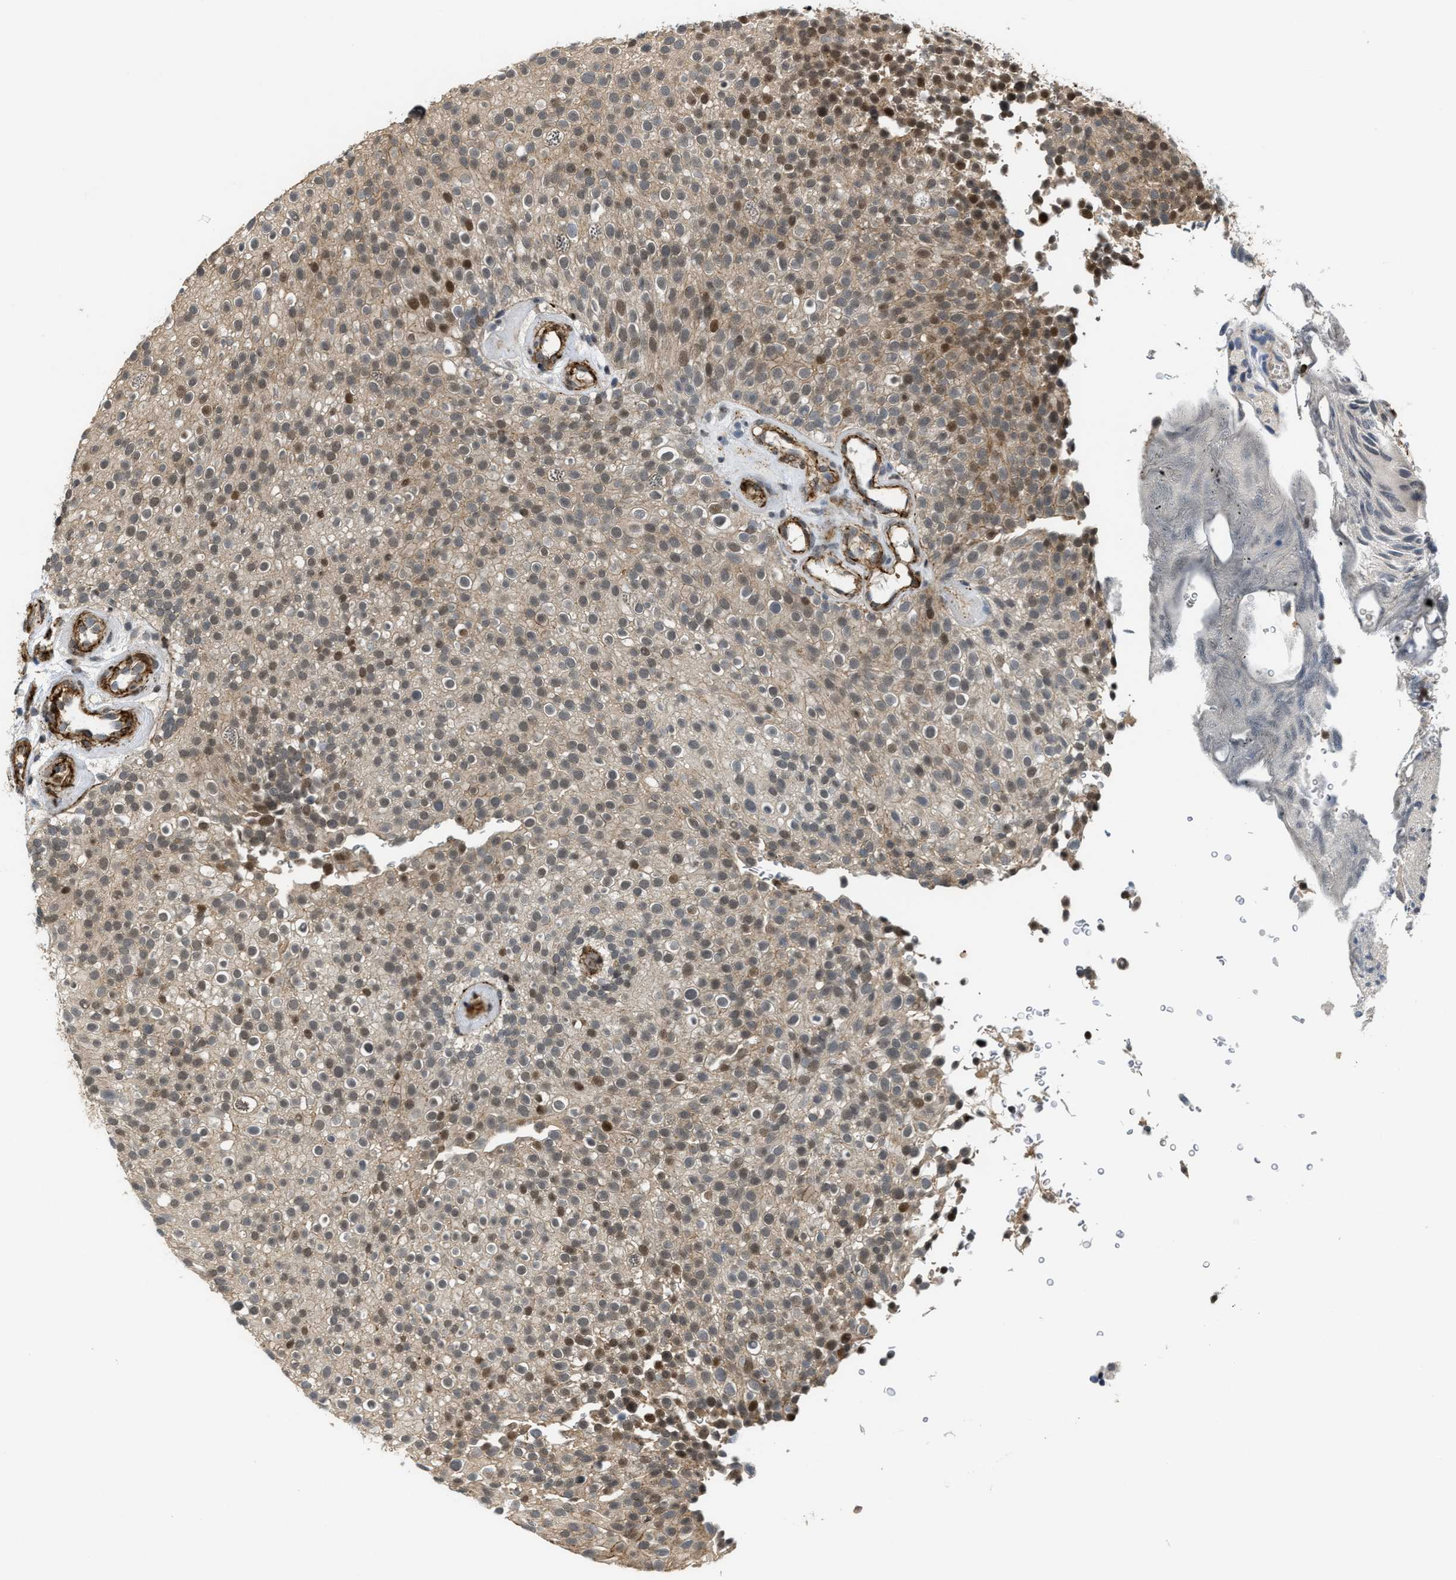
{"staining": {"intensity": "moderate", "quantity": "25%-75%", "location": "nuclear"}, "tissue": "urothelial cancer", "cell_type": "Tumor cells", "image_type": "cancer", "snomed": [{"axis": "morphology", "description": "Urothelial carcinoma, Low grade"}, {"axis": "topography", "description": "Urinary bladder"}], "caption": "A brown stain highlights moderate nuclear staining of a protein in low-grade urothelial carcinoma tumor cells. The staining was performed using DAB (3,3'-diaminobenzidine) to visualize the protein expression in brown, while the nuclei were stained in blue with hematoxylin (Magnification: 20x).", "gene": "DPF2", "patient": {"sex": "male", "age": 78}}